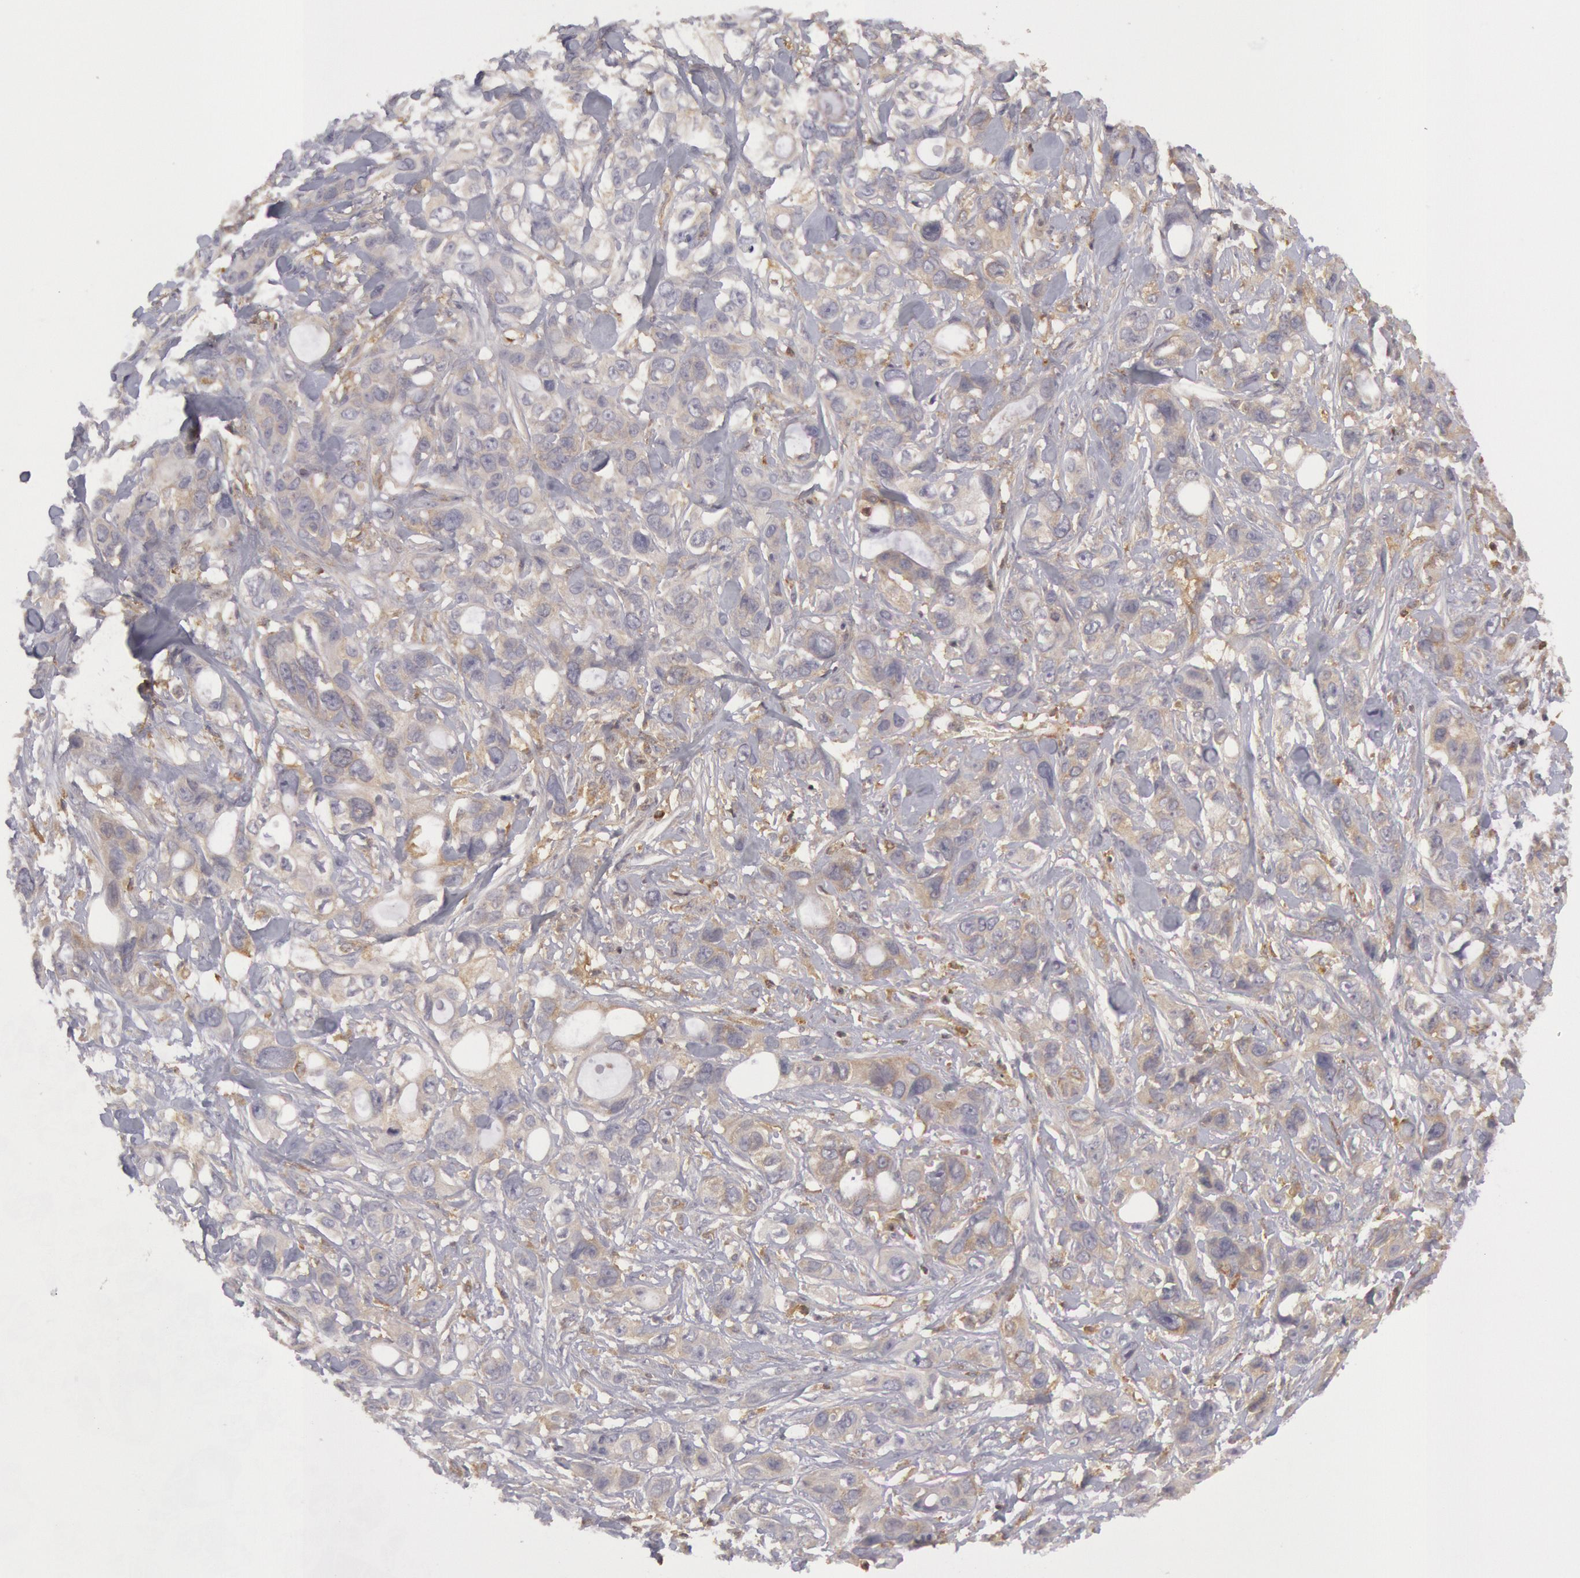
{"staining": {"intensity": "weak", "quantity": "<25%", "location": "cytoplasmic/membranous"}, "tissue": "stomach cancer", "cell_type": "Tumor cells", "image_type": "cancer", "snomed": [{"axis": "morphology", "description": "Adenocarcinoma, NOS"}, {"axis": "topography", "description": "Stomach, upper"}], "caption": "There is no significant expression in tumor cells of stomach cancer. The staining is performed using DAB brown chromogen with nuclei counter-stained in using hematoxylin.", "gene": "IKBKB", "patient": {"sex": "male", "age": 47}}